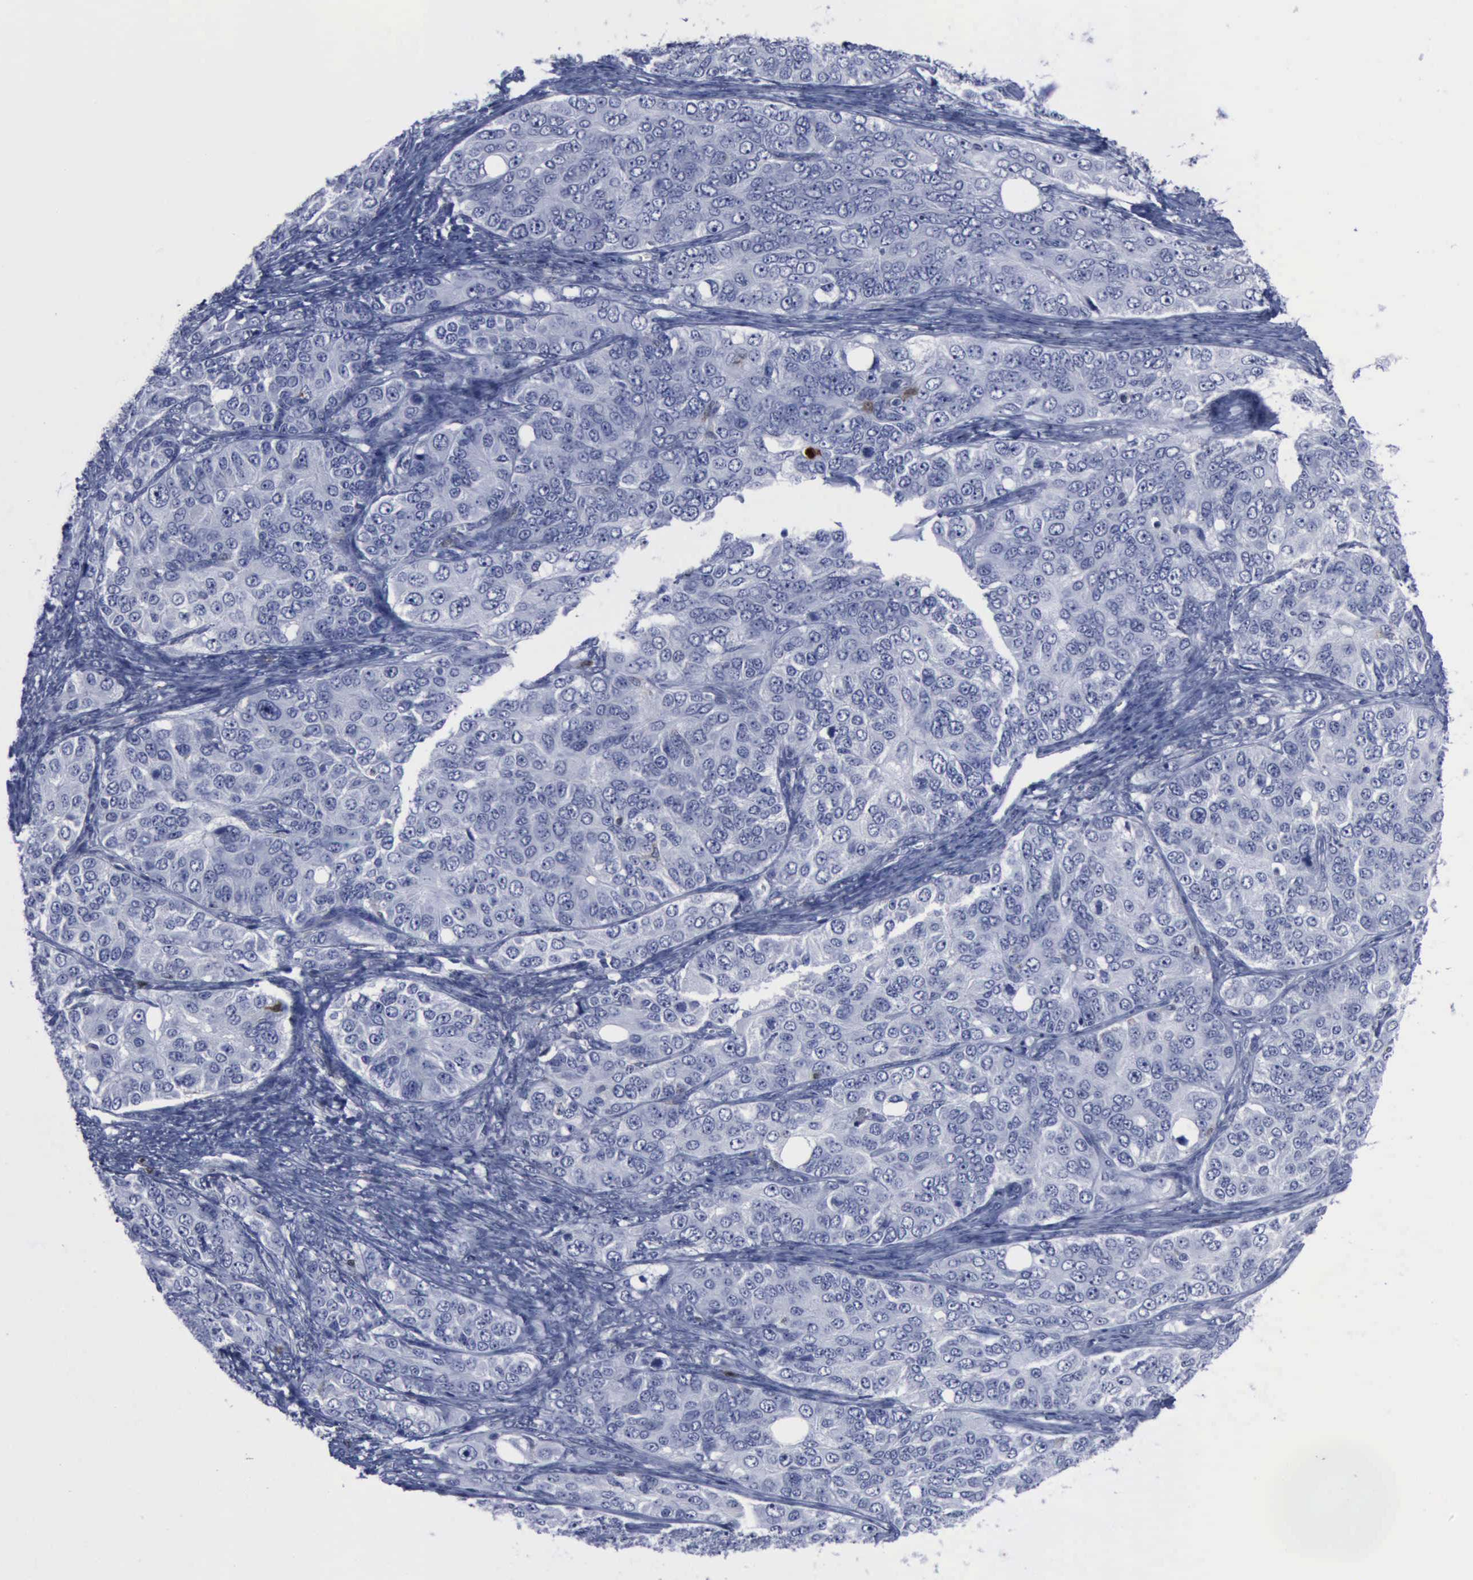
{"staining": {"intensity": "negative", "quantity": "none", "location": "none"}, "tissue": "ovarian cancer", "cell_type": "Tumor cells", "image_type": "cancer", "snomed": [{"axis": "morphology", "description": "Carcinoma, endometroid"}, {"axis": "topography", "description": "Ovary"}], "caption": "The photomicrograph displays no staining of tumor cells in ovarian cancer.", "gene": "CSTA", "patient": {"sex": "female", "age": 51}}